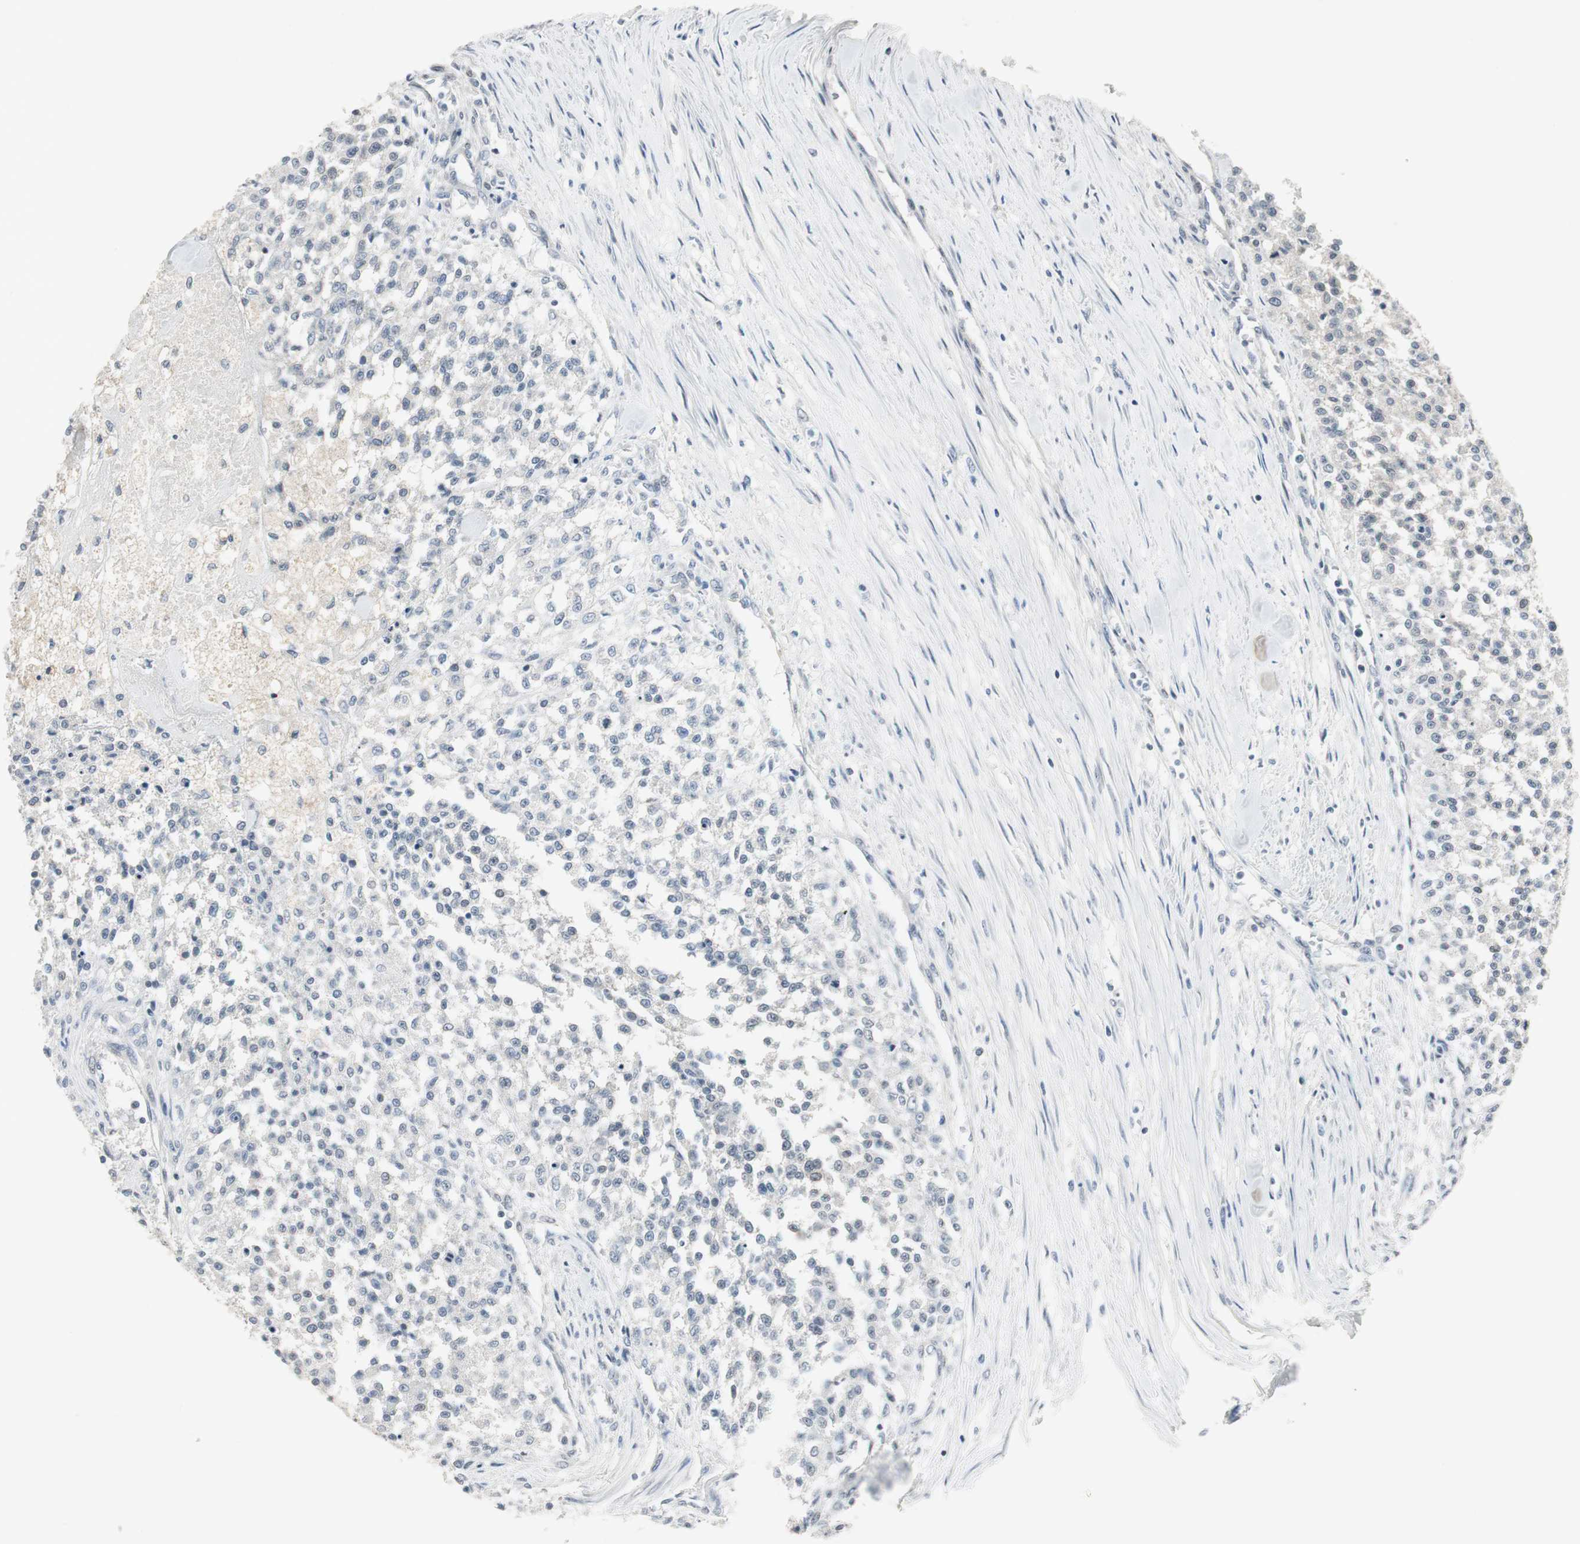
{"staining": {"intensity": "negative", "quantity": "none", "location": "none"}, "tissue": "testis cancer", "cell_type": "Tumor cells", "image_type": "cancer", "snomed": [{"axis": "morphology", "description": "Seminoma, NOS"}, {"axis": "topography", "description": "Testis"}], "caption": "High magnification brightfield microscopy of testis seminoma stained with DAB (brown) and counterstained with hematoxylin (blue): tumor cells show no significant staining.", "gene": "ELK1", "patient": {"sex": "male", "age": 59}}